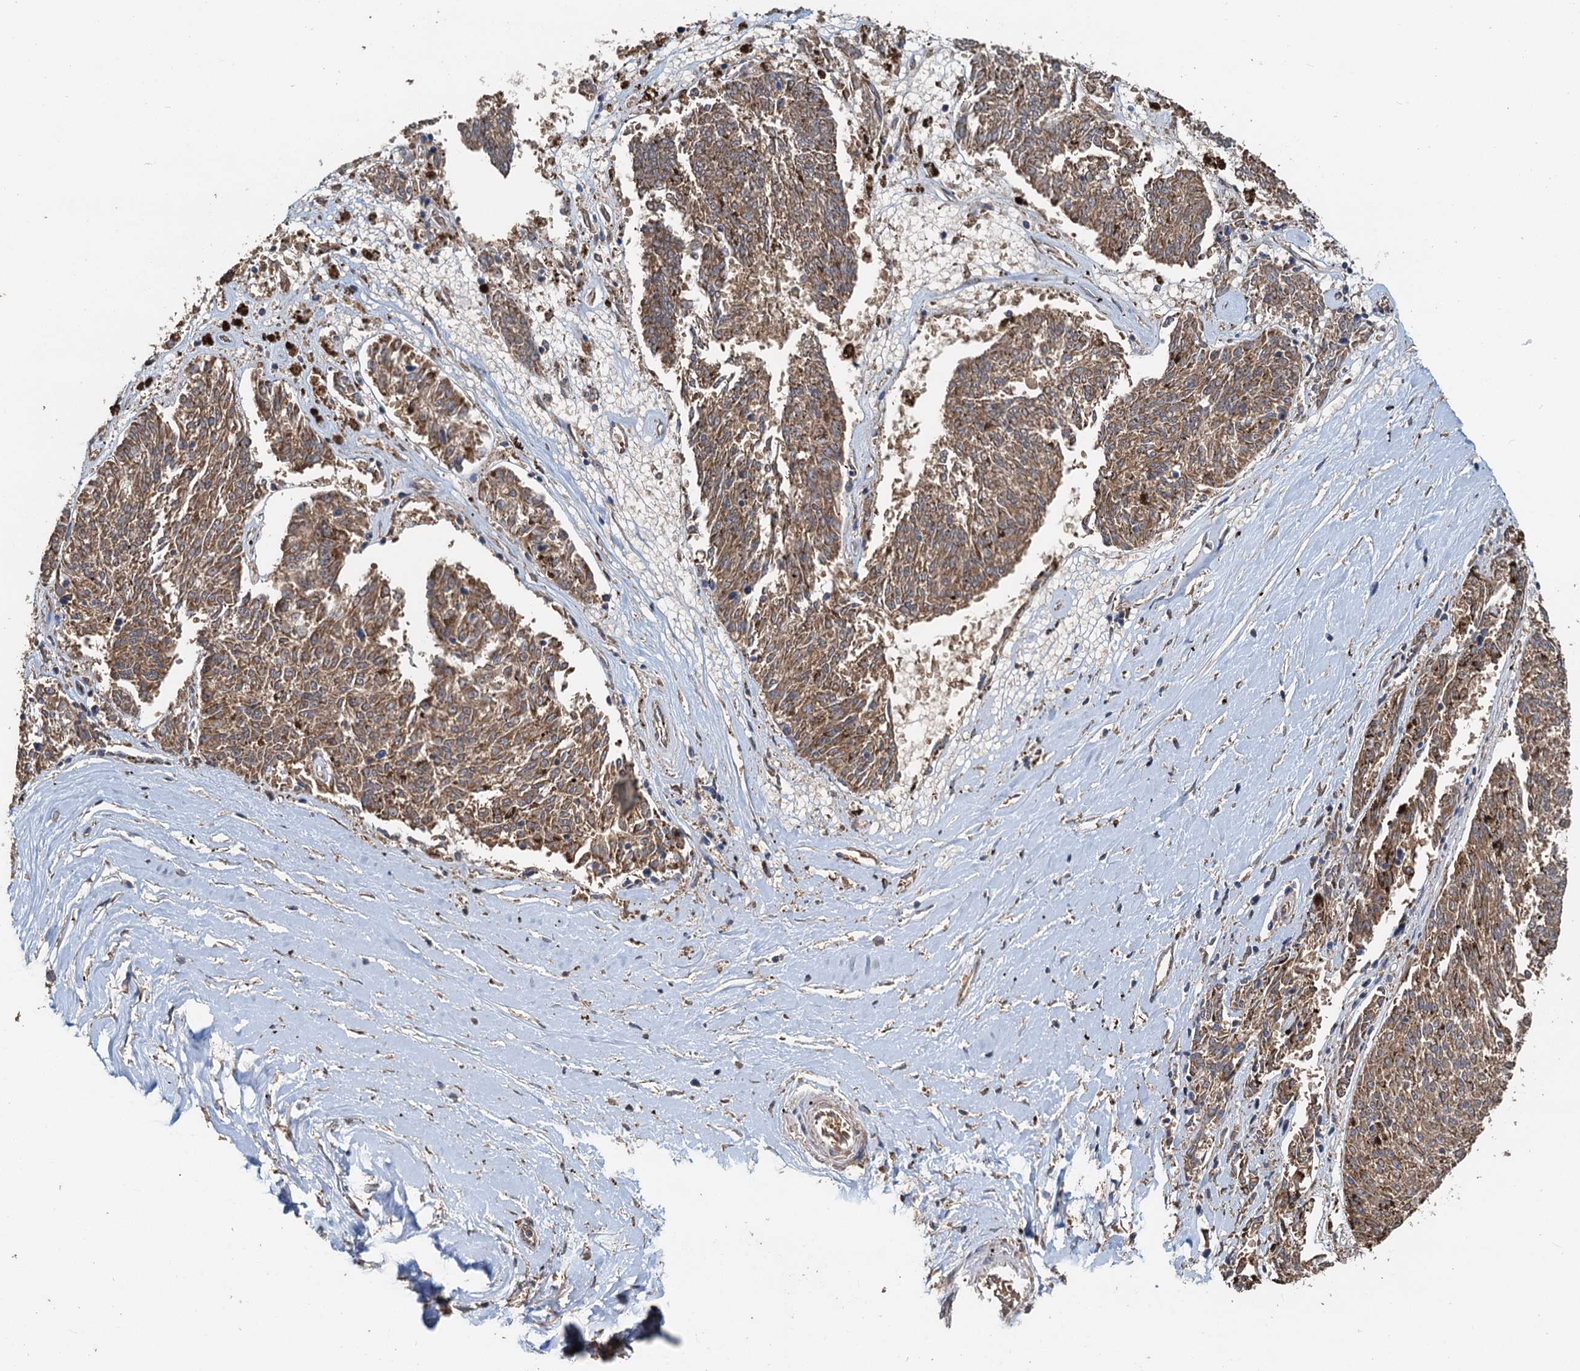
{"staining": {"intensity": "moderate", "quantity": ">75%", "location": "cytoplasmic/membranous"}, "tissue": "melanoma", "cell_type": "Tumor cells", "image_type": "cancer", "snomed": [{"axis": "morphology", "description": "Malignant melanoma, NOS"}, {"axis": "topography", "description": "Skin"}], "caption": "There is medium levels of moderate cytoplasmic/membranous positivity in tumor cells of malignant melanoma, as demonstrated by immunohistochemical staining (brown color).", "gene": "HYI", "patient": {"sex": "female", "age": 72}}